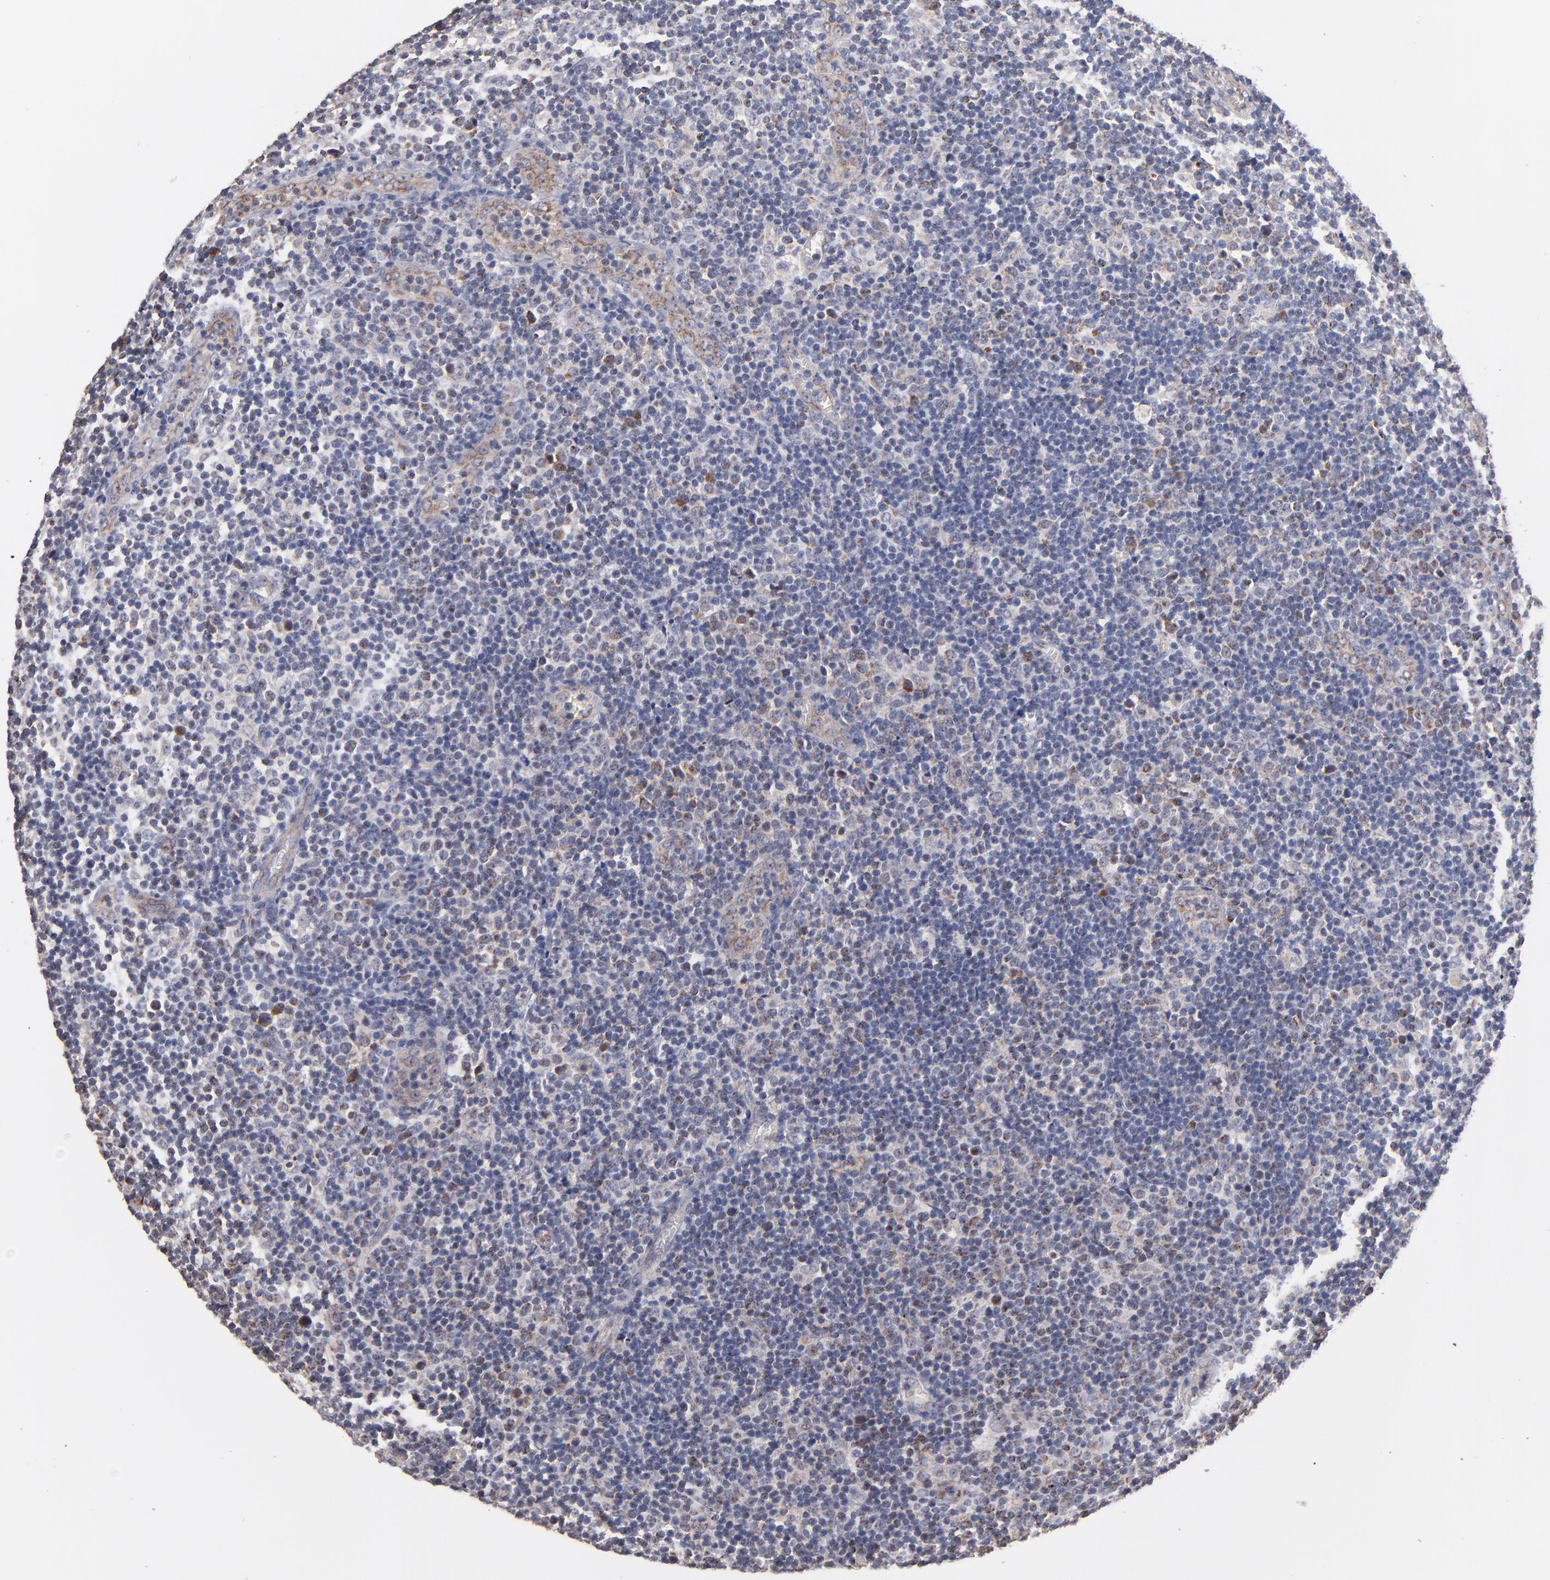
{"staining": {"intensity": "moderate", "quantity": "25%-75%", "location": "cytoplasmic/membranous"}, "tissue": "lymphoma", "cell_type": "Tumor cells", "image_type": "cancer", "snomed": [{"axis": "morphology", "description": "Malignant lymphoma, non-Hodgkin's type, Low grade"}, {"axis": "topography", "description": "Lymph node"}], "caption": "Approximately 25%-75% of tumor cells in lymphoma exhibit moderate cytoplasmic/membranous protein expression as visualized by brown immunohistochemical staining.", "gene": "DIABLO", "patient": {"sex": "male", "age": 74}}